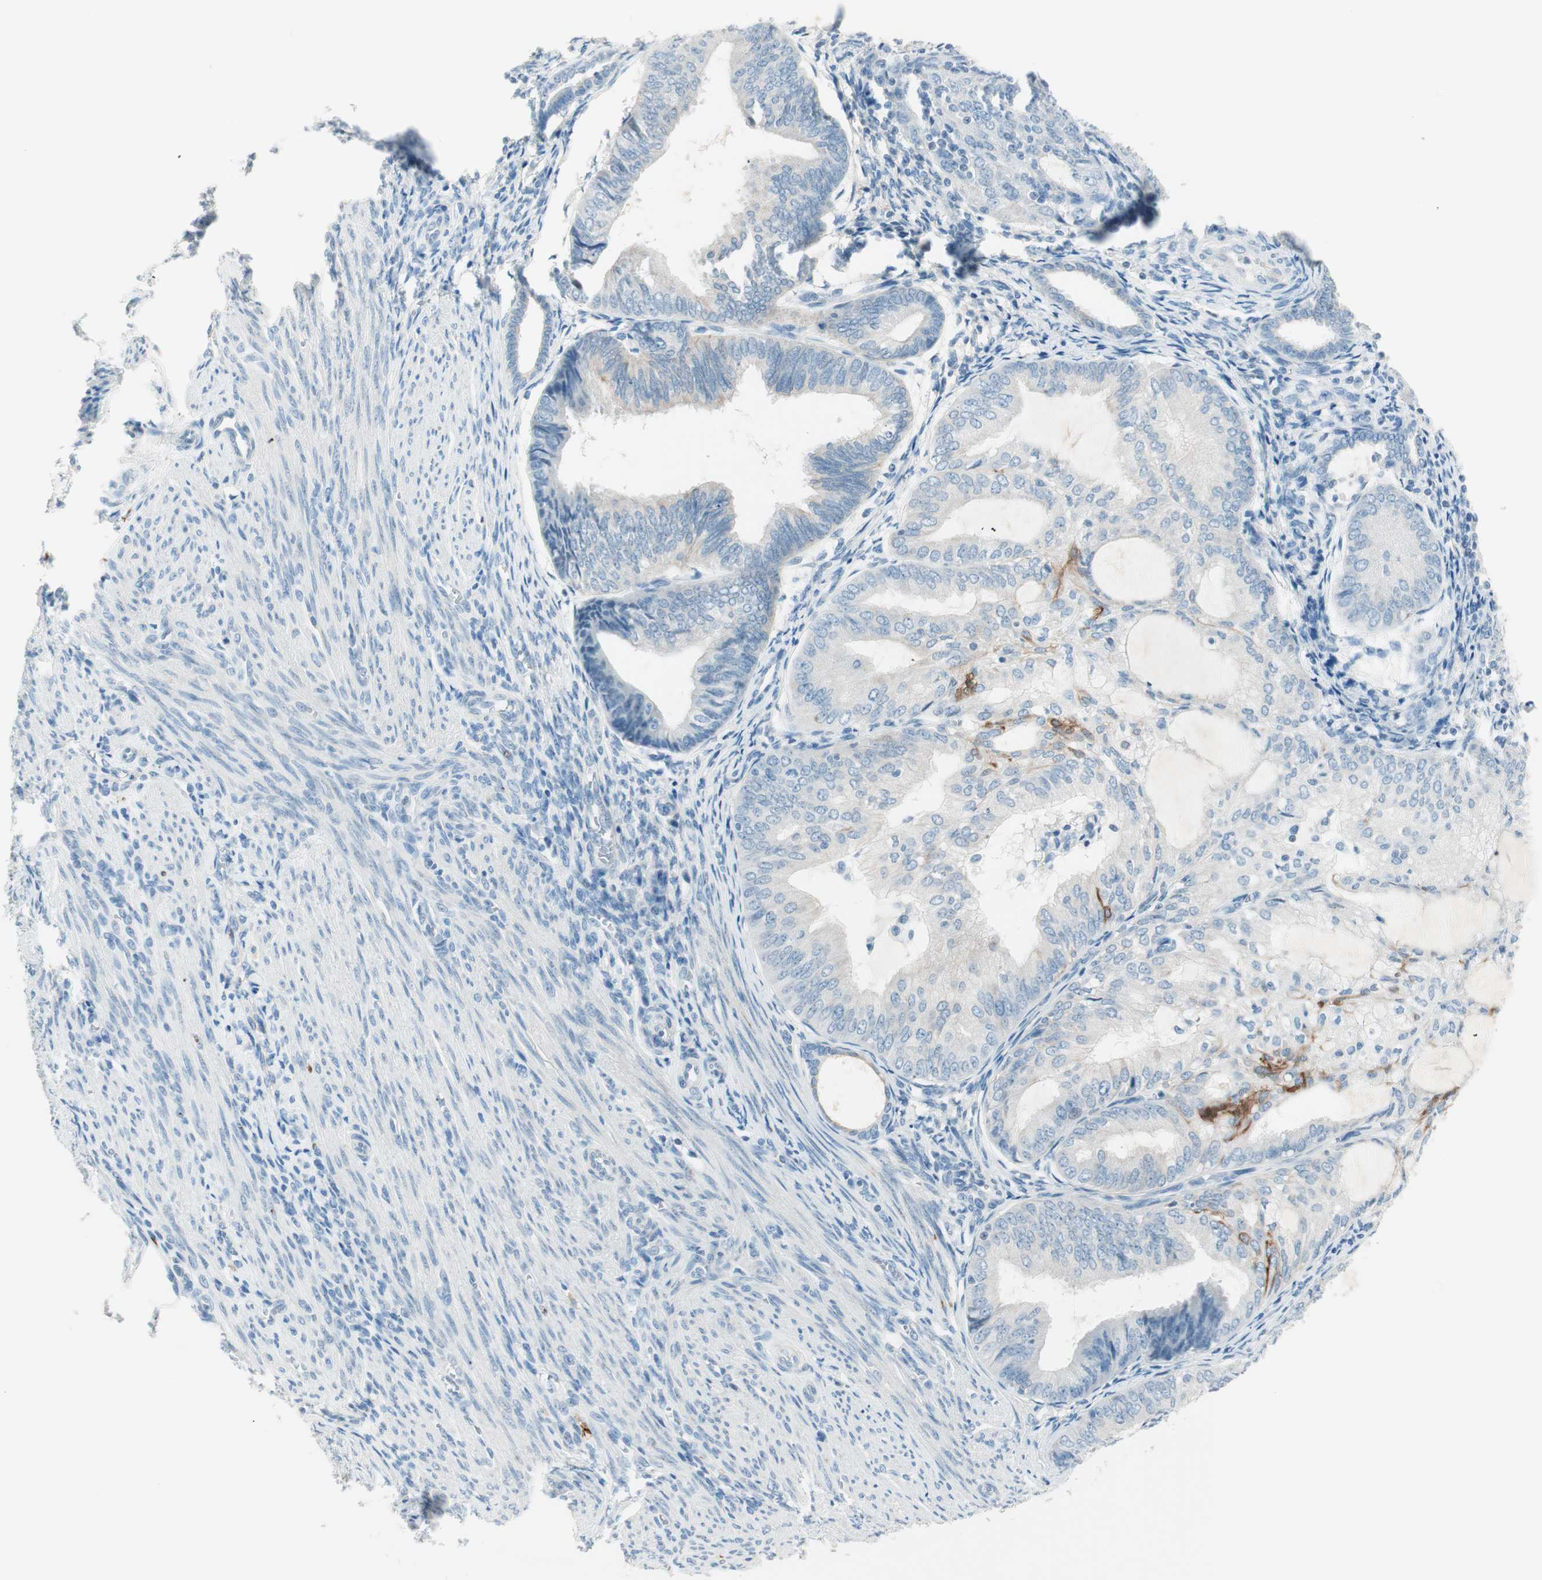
{"staining": {"intensity": "negative", "quantity": "none", "location": "none"}, "tissue": "endometrial cancer", "cell_type": "Tumor cells", "image_type": "cancer", "snomed": [{"axis": "morphology", "description": "Adenocarcinoma, NOS"}, {"axis": "topography", "description": "Endometrium"}], "caption": "Tumor cells are negative for protein expression in human endometrial cancer (adenocarcinoma).", "gene": "GNAO1", "patient": {"sex": "female", "age": 81}}